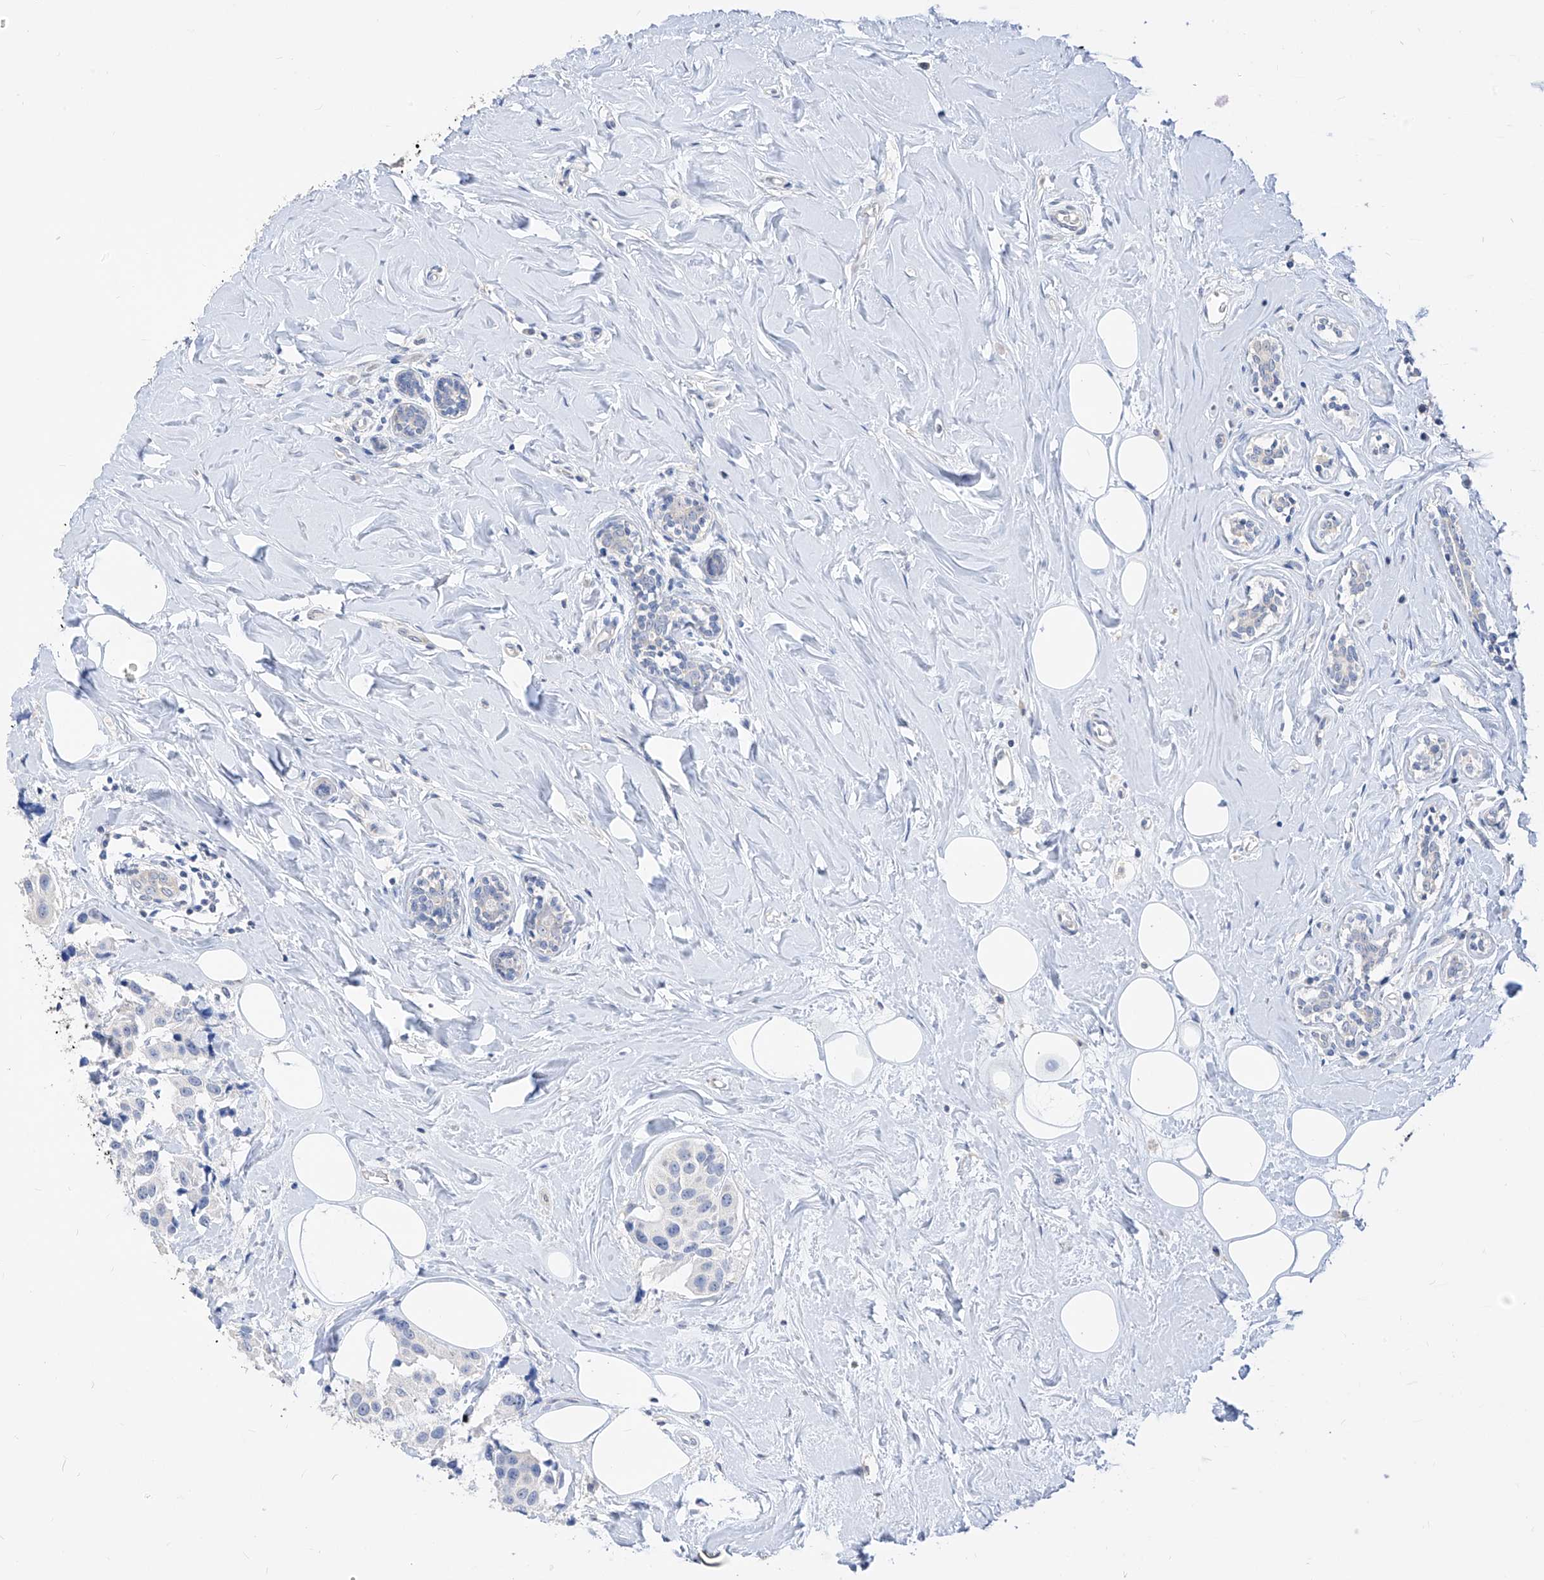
{"staining": {"intensity": "negative", "quantity": "none", "location": "none"}, "tissue": "breast cancer", "cell_type": "Tumor cells", "image_type": "cancer", "snomed": [{"axis": "morphology", "description": "Normal tissue, NOS"}, {"axis": "morphology", "description": "Duct carcinoma"}, {"axis": "topography", "description": "Breast"}], "caption": "Tumor cells show no significant protein staining in breast cancer.", "gene": "ZZEF1", "patient": {"sex": "female", "age": 39}}